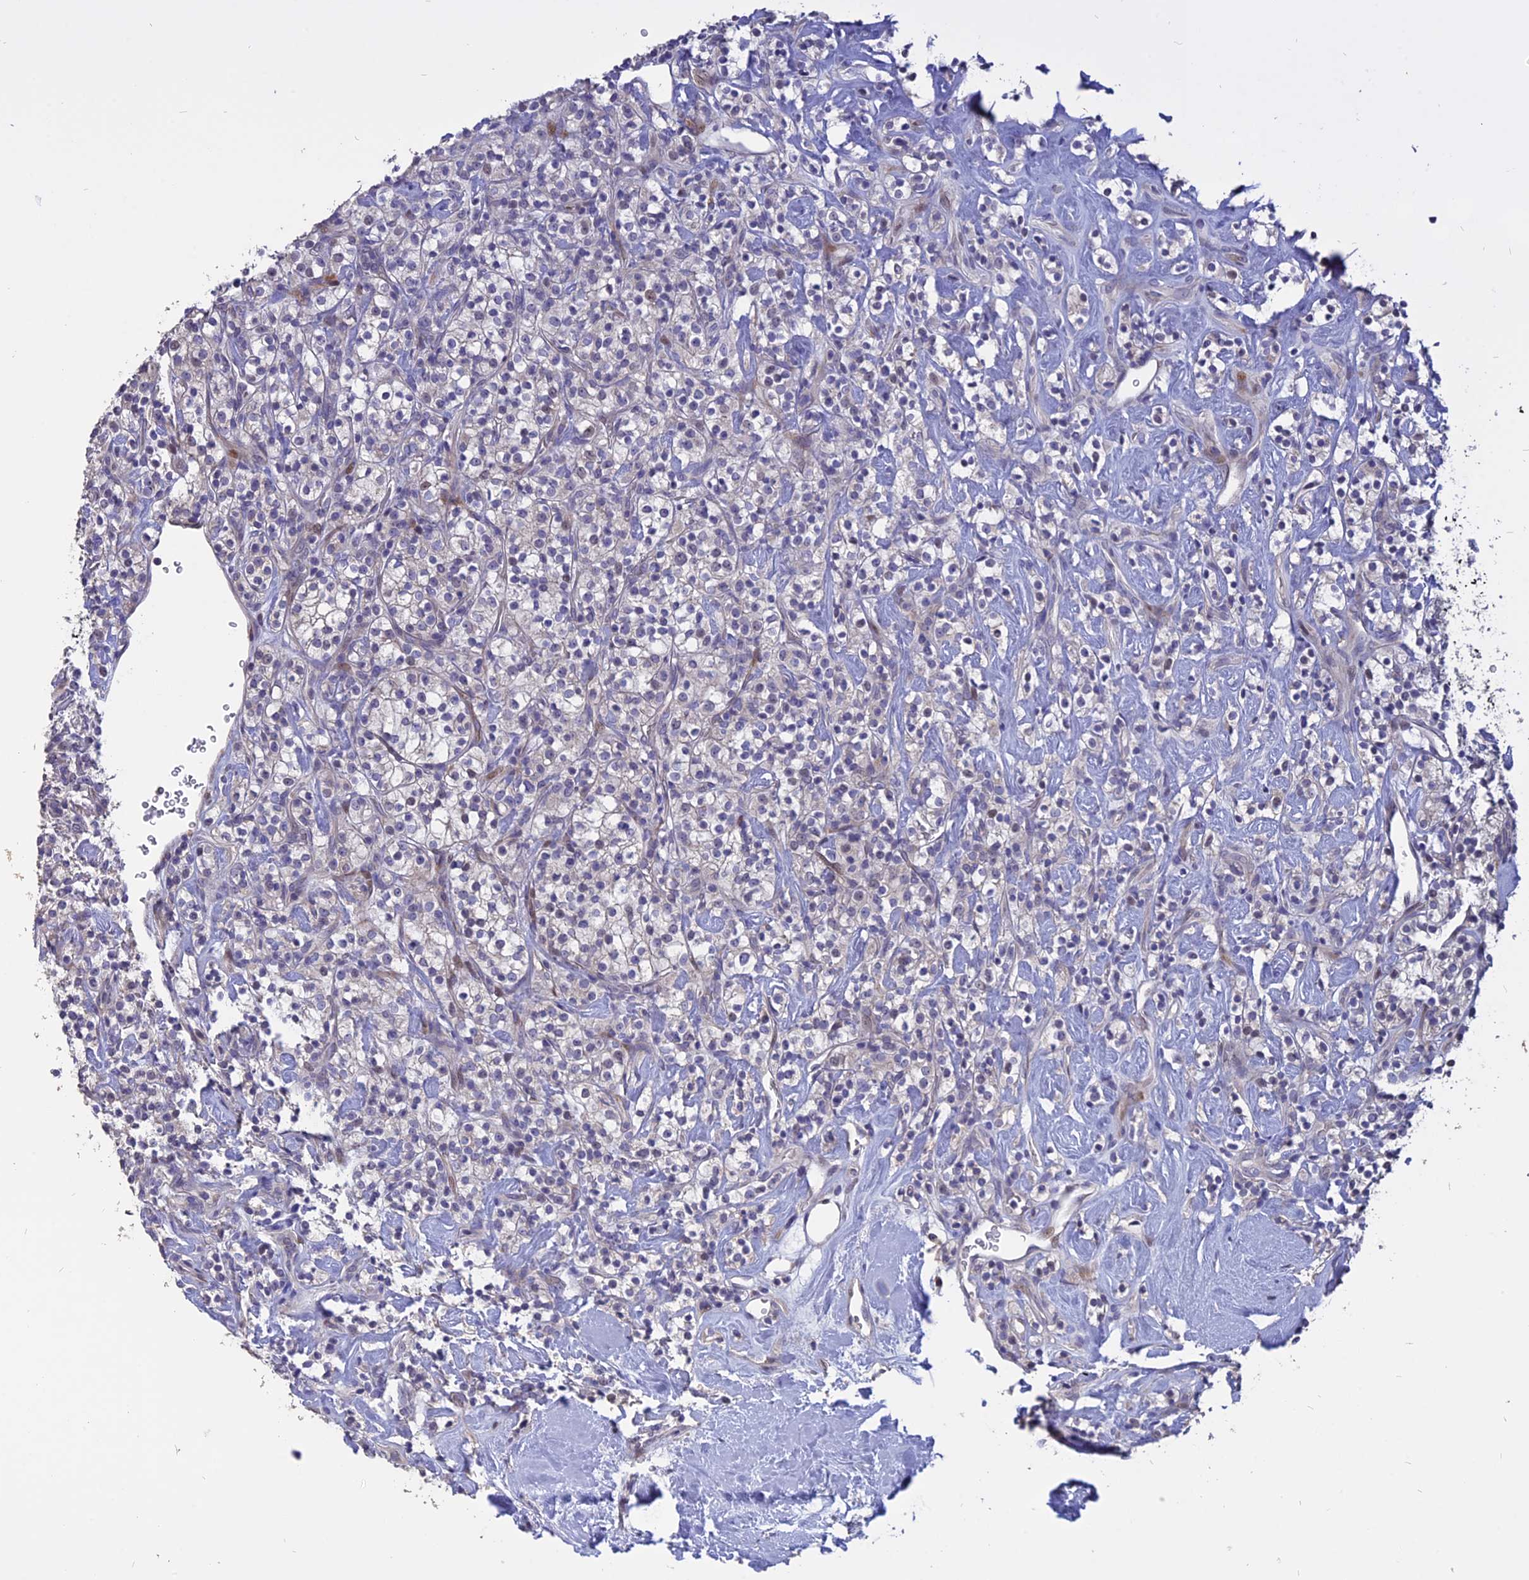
{"staining": {"intensity": "negative", "quantity": "none", "location": "none"}, "tissue": "renal cancer", "cell_type": "Tumor cells", "image_type": "cancer", "snomed": [{"axis": "morphology", "description": "Adenocarcinoma, NOS"}, {"axis": "topography", "description": "Kidney"}], "caption": "Immunohistochemical staining of renal cancer (adenocarcinoma) reveals no significant positivity in tumor cells.", "gene": "TMEM263", "patient": {"sex": "male", "age": 77}}